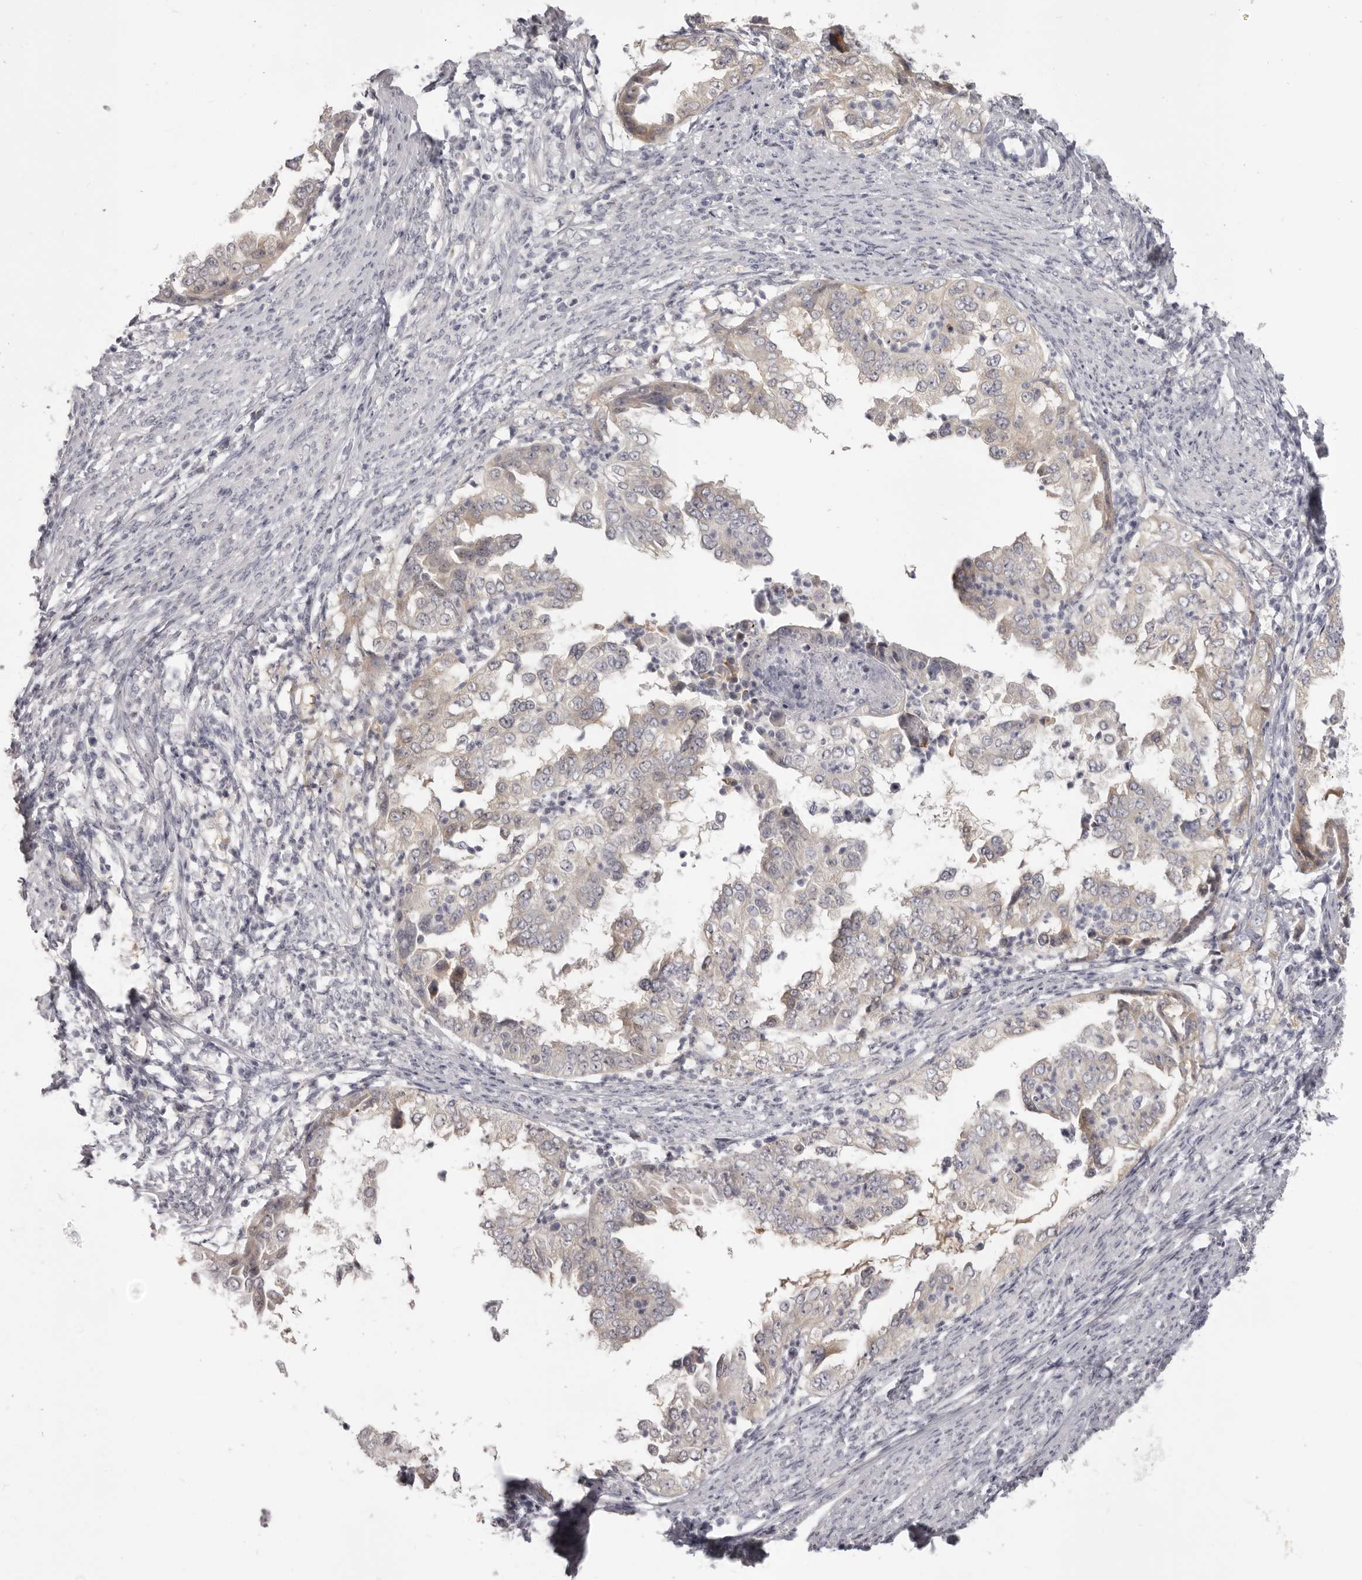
{"staining": {"intensity": "negative", "quantity": "none", "location": "none"}, "tissue": "endometrial cancer", "cell_type": "Tumor cells", "image_type": "cancer", "snomed": [{"axis": "morphology", "description": "Adenocarcinoma, NOS"}, {"axis": "topography", "description": "Endometrium"}], "caption": "Endometrial cancer stained for a protein using immunohistochemistry (IHC) shows no positivity tumor cells.", "gene": "OTUD3", "patient": {"sex": "female", "age": 85}}